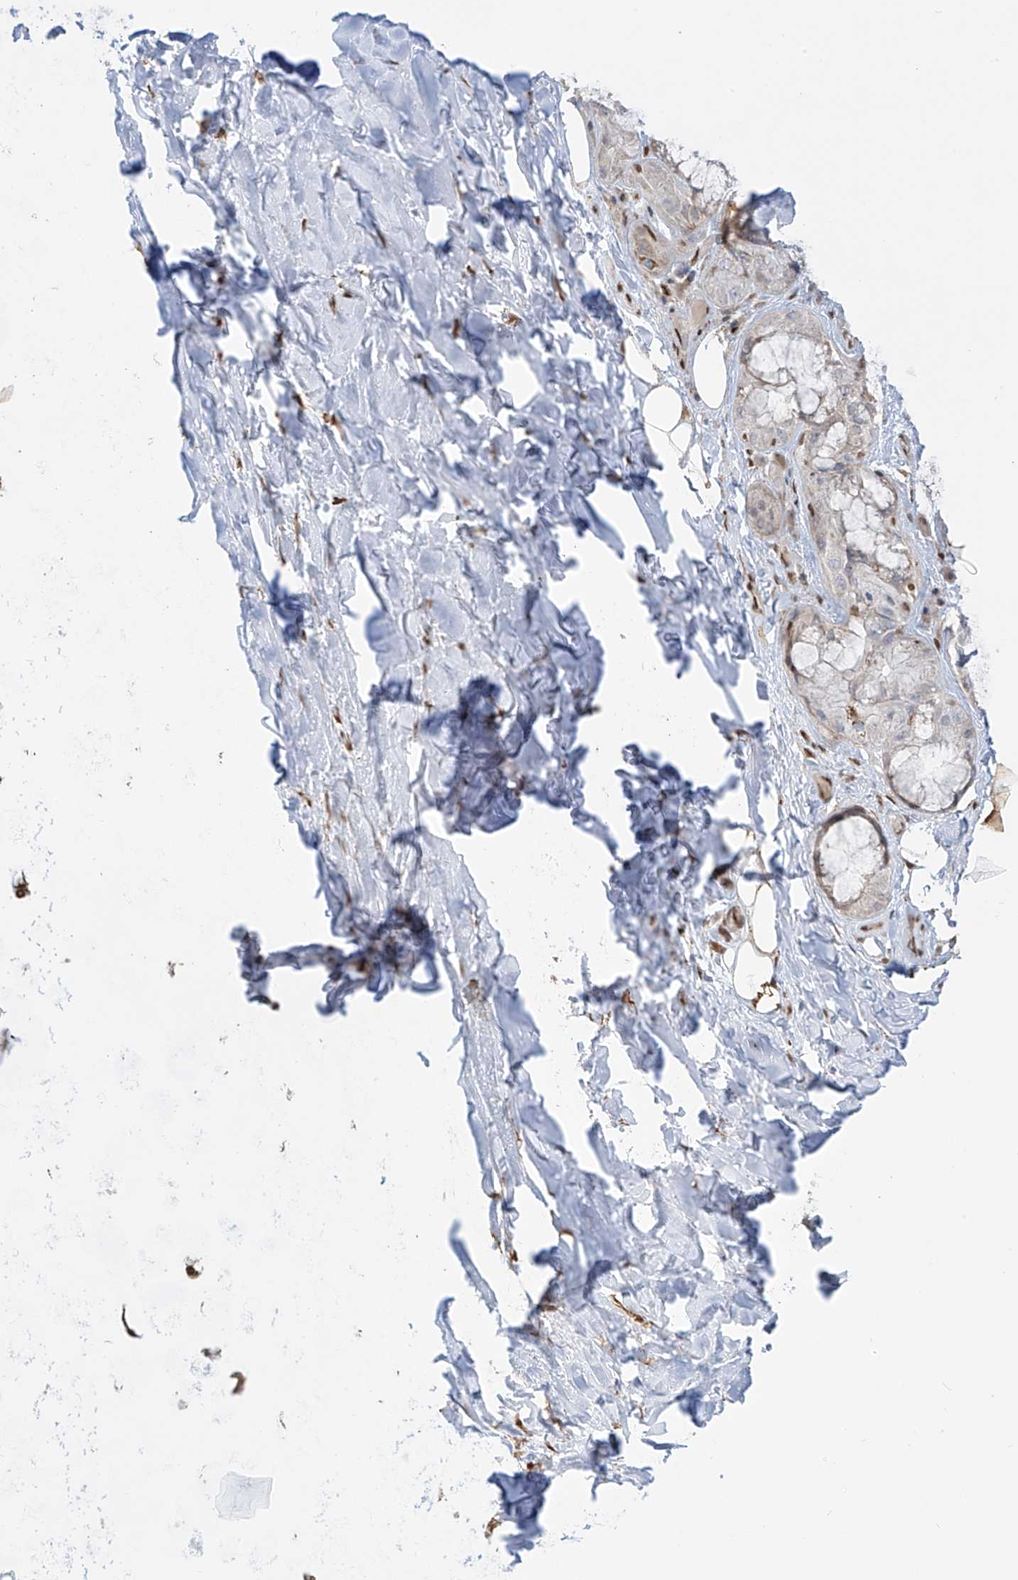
{"staining": {"intensity": "moderate", "quantity": ">75%", "location": "nuclear"}, "tissue": "adipose tissue", "cell_type": "Adipocytes", "image_type": "normal", "snomed": [{"axis": "morphology", "description": "Normal tissue, NOS"}, {"axis": "morphology", "description": "Squamous cell carcinoma, NOS"}, {"axis": "topography", "description": "Lymph node"}, {"axis": "topography", "description": "Bronchus"}, {"axis": "topography", "description": "Lung"}], "caption": "DAB (3,3'-diaminobenzidine) immunohistochemical staining of unremarkable adipose tissue reveals moderate nuclear protein positivity in approximately >75% of adipocytes. Nuclei are stained in blue.", "gene": "PM20D2", "patient": {"sex": "male", "age": 66}}